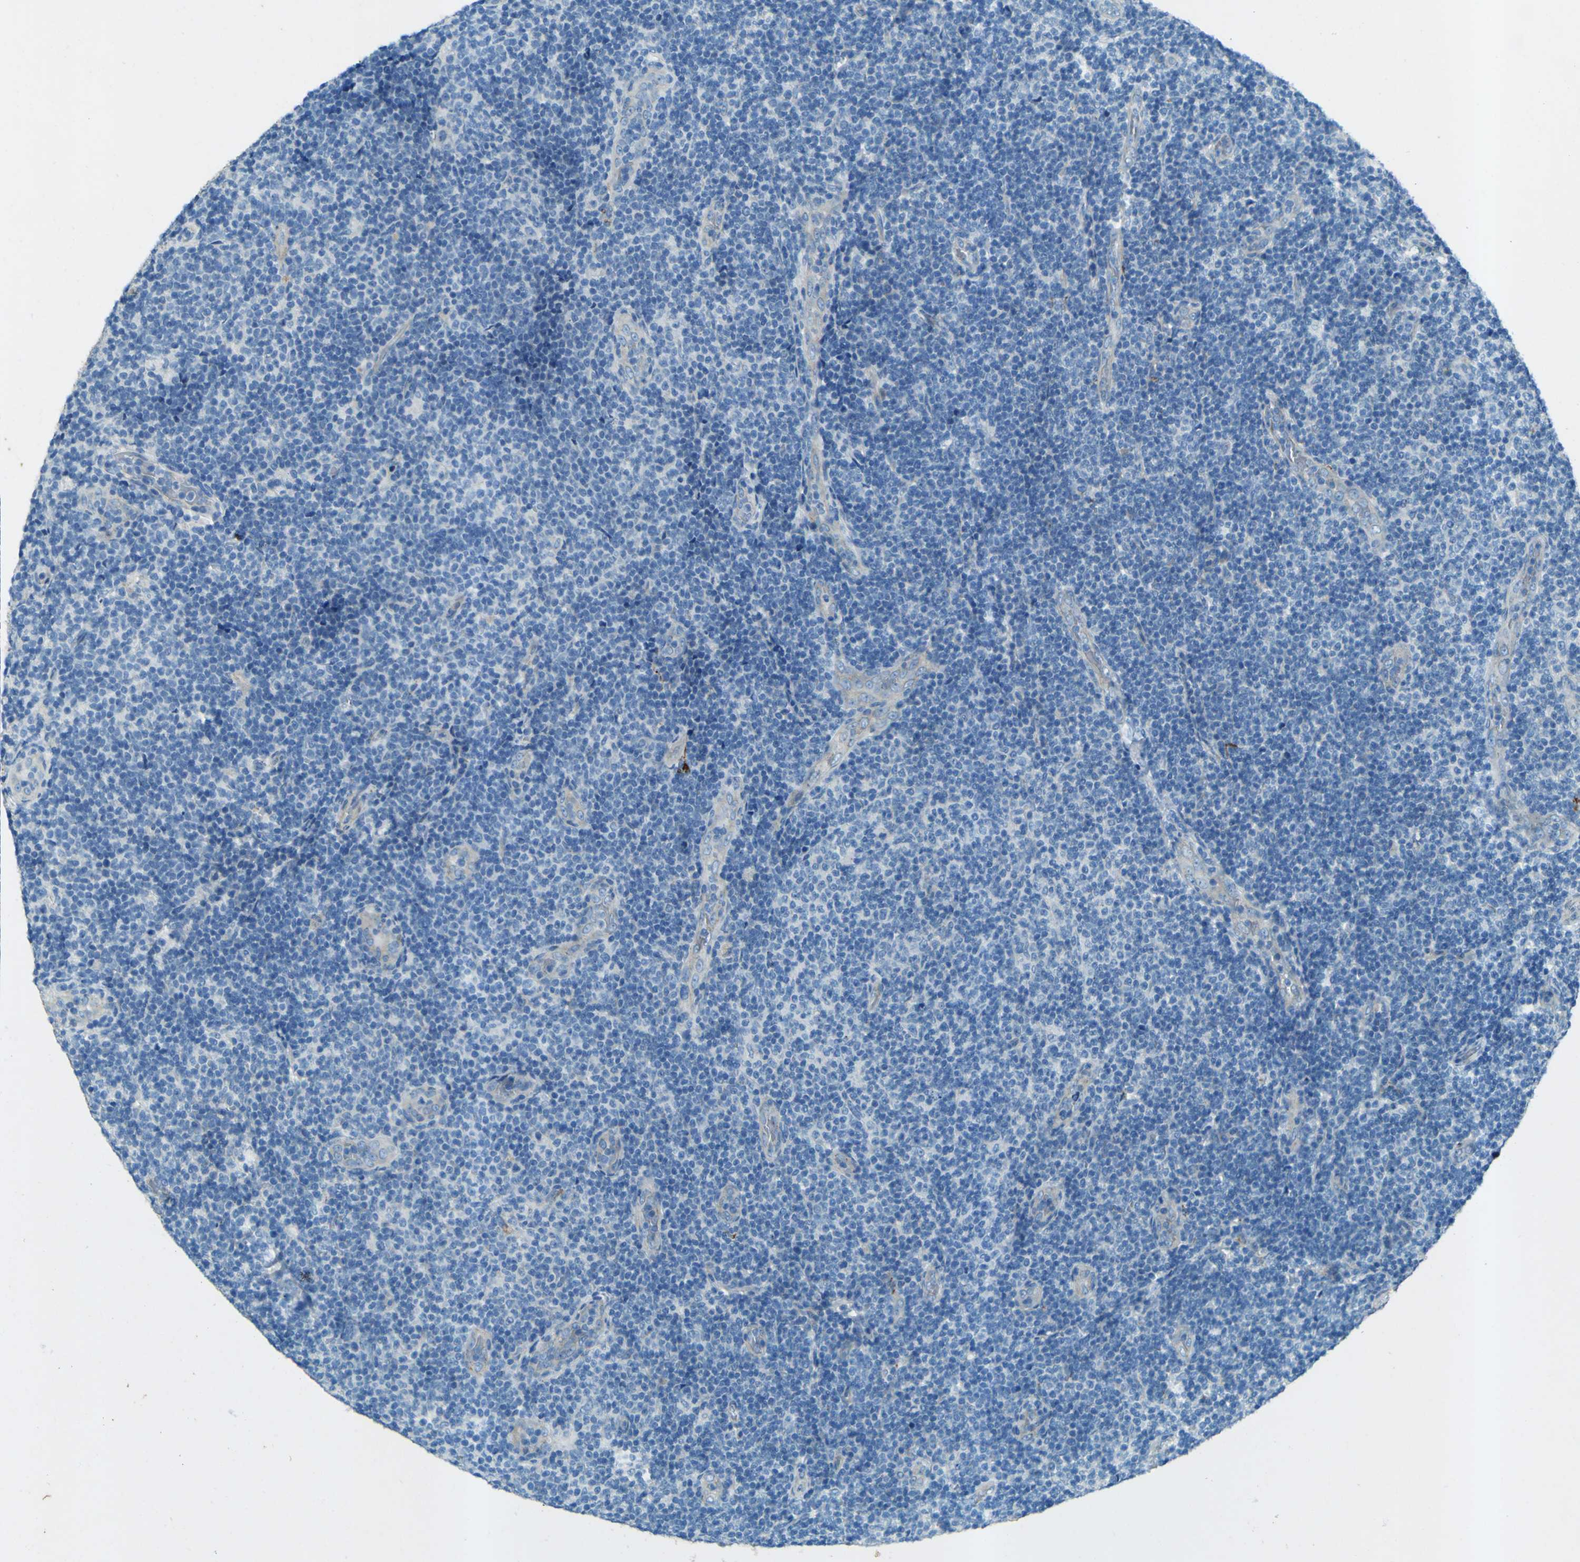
{"staining": {"intensity": "negative", "quantity": "none", "location": "none"}, "tissue": "lymphoma", "cell_type": "Tumor cells", "image_type": "cancer", "snomed": [{"axis": "morphology", "description": "Malignant lymphoma, non-Hodgkin's type, Low grade"}, {"axis": "topography", "description": "Lymph node"}], "caption": "DAB immunohistochemical staining of malignant lymphoma, non-Hodgkin's type (low-grade) demonstrates no significant expression in tumor cells.", "gene": "PDE9A", "patient": {"sex": "male", "age": 83}}